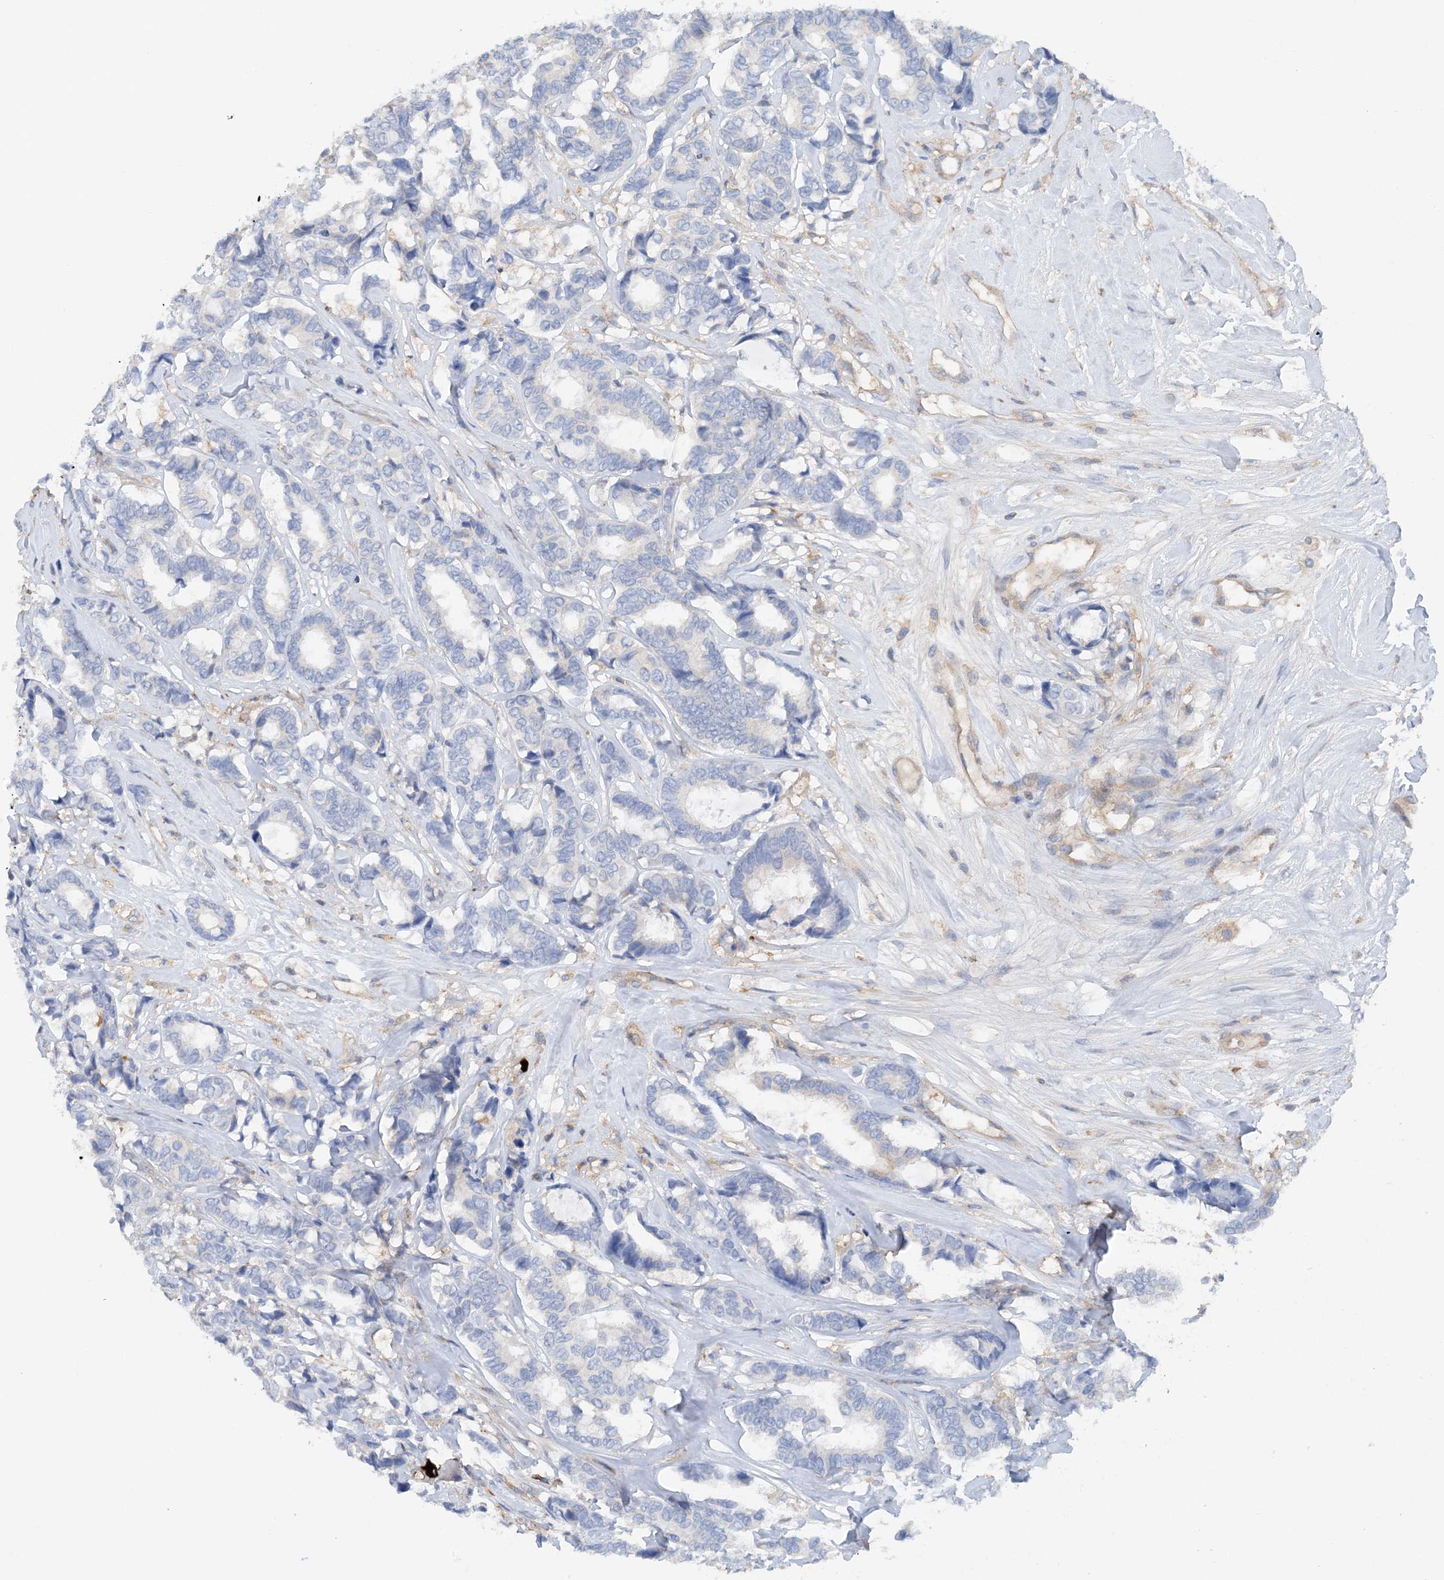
{"staining": {"intensity": "negative", "quantity": "none", "location": "none"}, "tissue": "breast cancer", "cell_type": "Tumor cells", "image_type": "cancer", "snomed": [{"axis": "morphology", "description": "Duct carcinoma"}, {"axis": "topography", "description": "Breast"}], "caption": "Immunohistochemical staining of human breast cancer (intraductal carcinoma) exhibits no significant expression in tumor cells. (DAB IHC with hematoxylin counter stain).", "gene": "PHACTR2", "patient": {"sex": "female", "age": 87}}